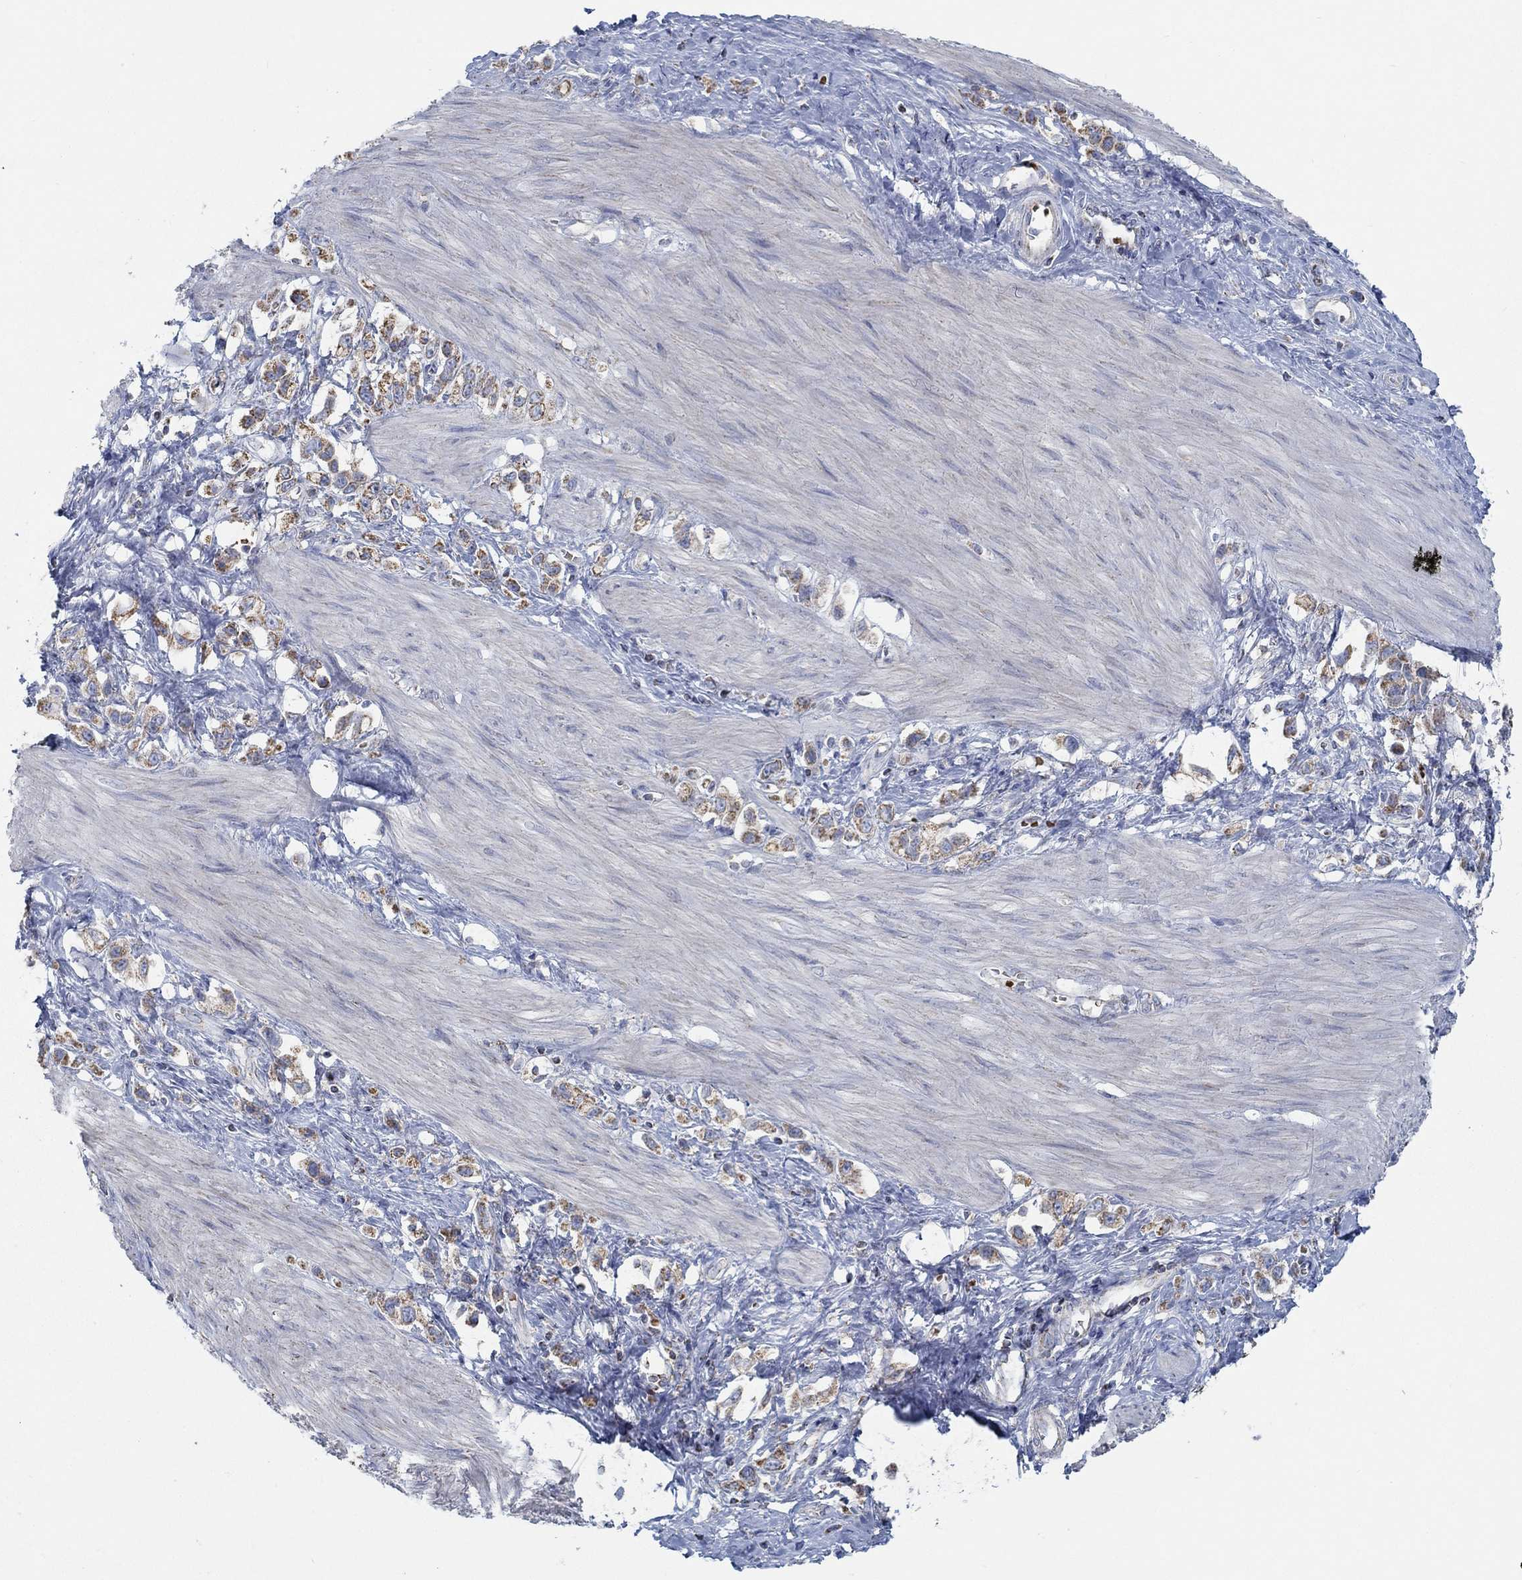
{"staining": {"intensity": "moderate", "quantity": "25%-75%", "location": "cytoplasmic/membranous"}, "tissue": "stomach cancer", "cell_type": "Tumor cells", "image_type": "cancer", "snomed": [{"axis": "morphology", "description": "Normal tissue, NOS"}, {"axis": "morphology", "description": "Adenocarcinoma, NOS"}, {"axis": "morphology", "description": "Adenocarcinoma, High grade"}, {"axis": "topography", "description": "Stomach, upper"}, {"axis": "topography", "description": "Stomach"}], "caption": "This image demonstrates stomach cancer (high-grade adenocarcinoma) stained with IHC to label a protein in brown. The cytoplasmic/membranous of tumor cells show moderate positivity for the protein. Nuclei are counter-stained blue.", "gene": "GLOD5", "patient": {"sex": "female", "age": 65}}